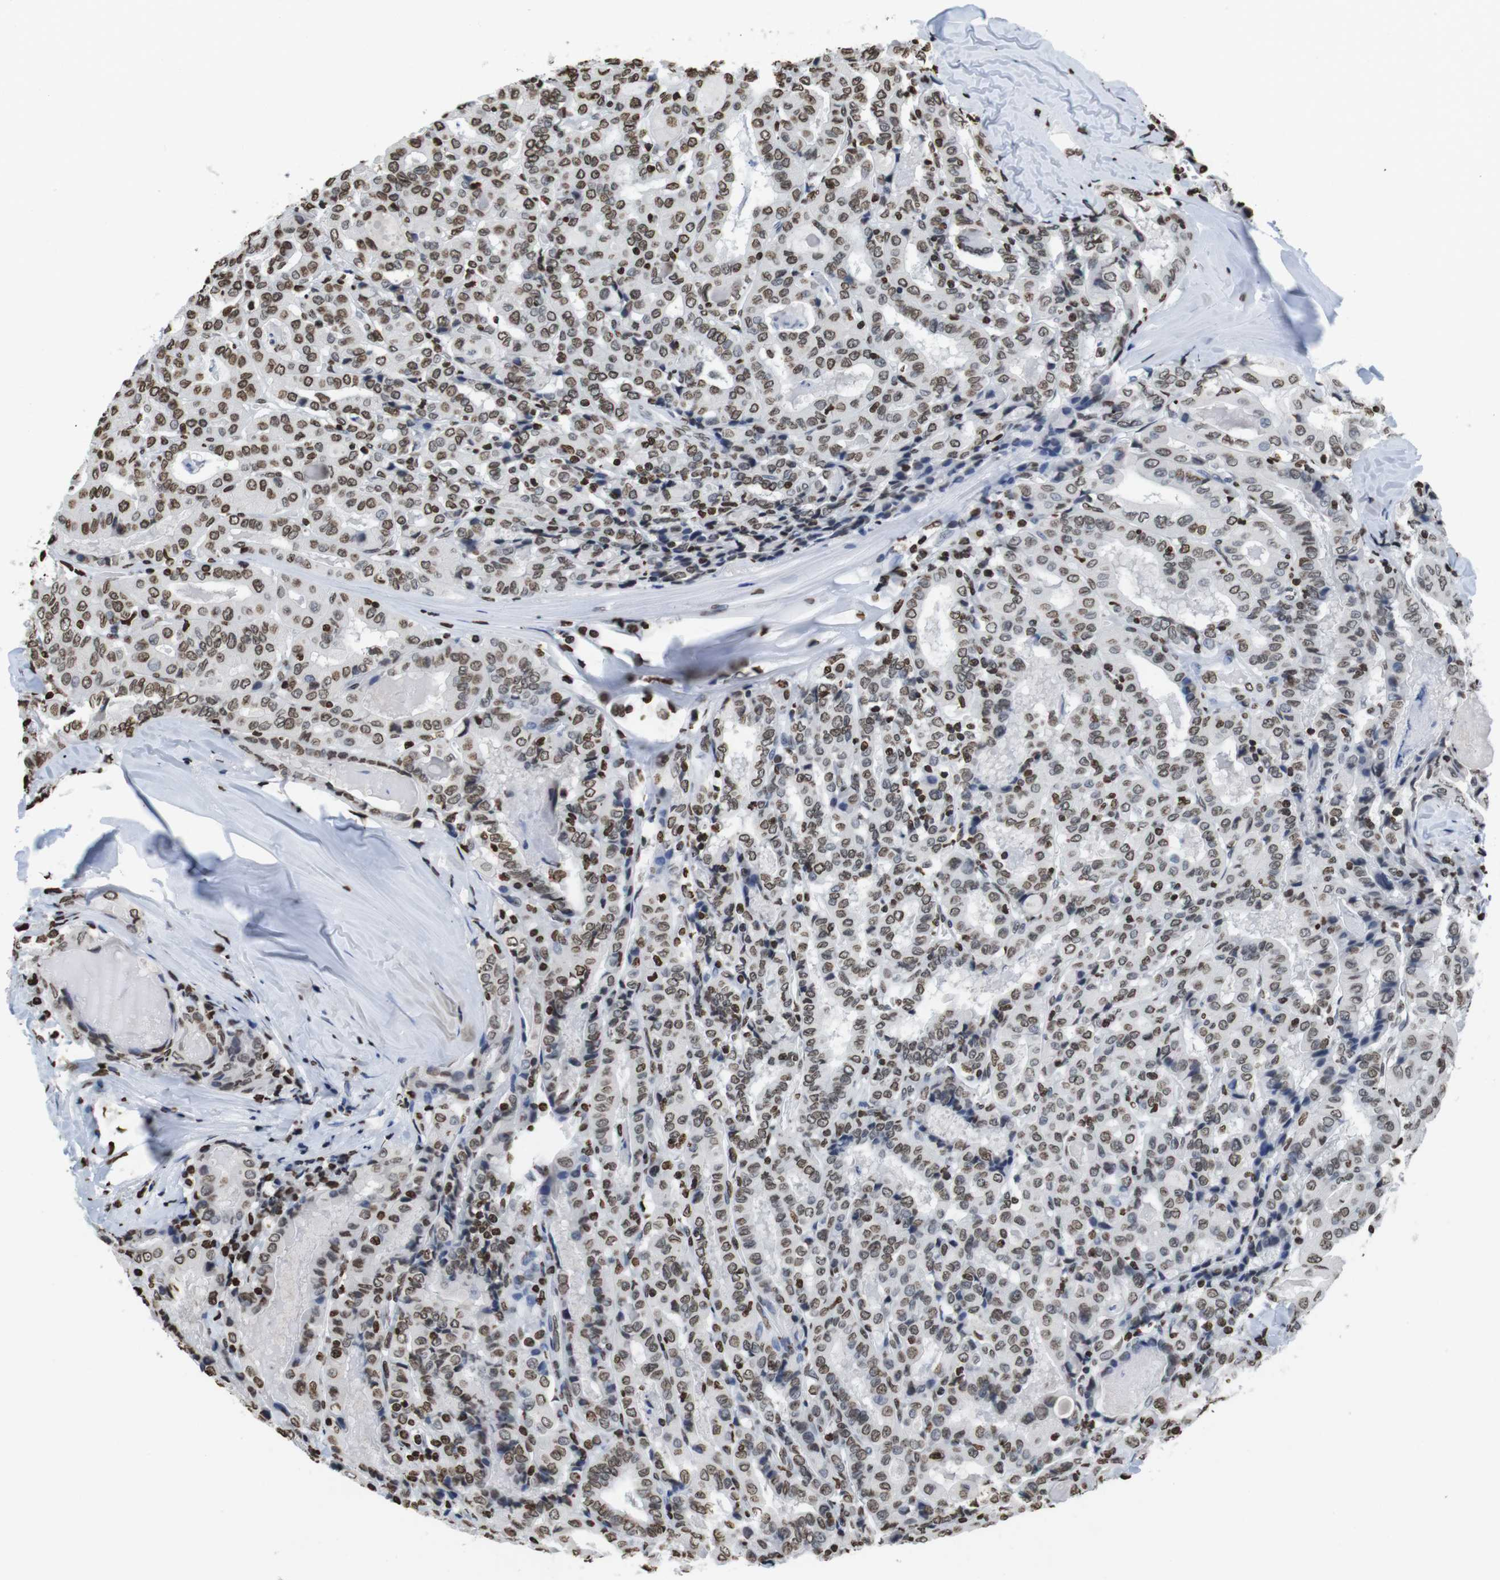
{"staining": {"intensity": "moderate", "quantity": ">75%", "location": "nuclear"}, "tissue": "thyroid cancer", "cell_type": "Tumor cells", "image_type": "cancer", "snomed": [{"axis": "morphology", "description": "Papillary adenocarcinoma, NOS"}, {"axis": "topography", "description": "Thyroid gland"}], "caption": "An IHC histopathology image of tumor tissue is shown. Protein staining in brown labels moderate nuclear positivity in thyroid papillary adenocarcinoma within tumor cells. (Brightfield microscopy of DAB IHC at high magnification).", "gene": "BSX", "patient": {"sex": "female", "age": 42}}